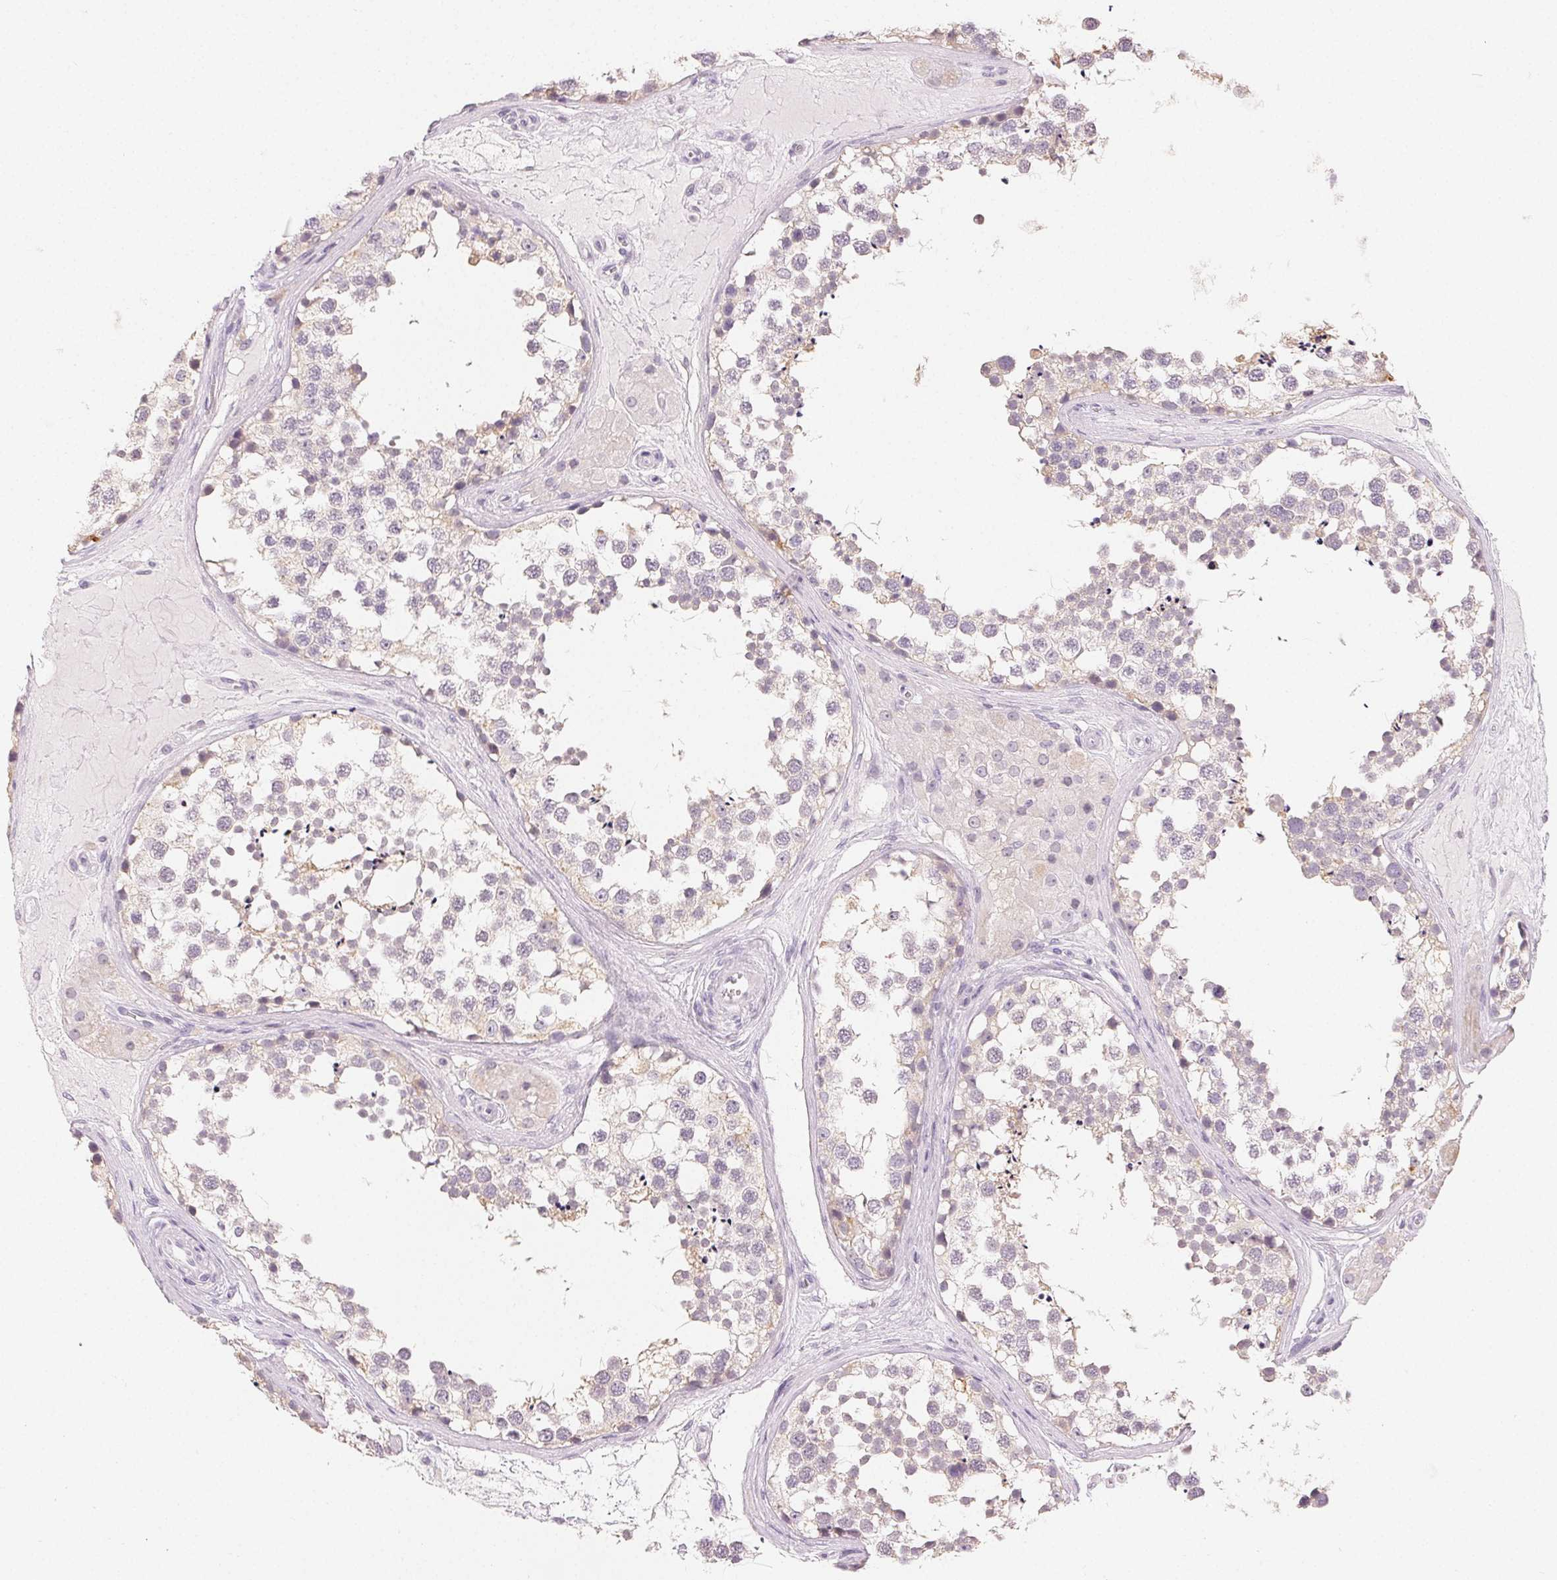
{"staining": {"intensity": "weak", "quantity": "<25%", "location": "cytoplasmic/membranous"}, "tissue": "testis", "cell_type": "Cells in seminiferous ducts", "image_type": "normal", "snomed": [{"axis": "morphology", "description": "Normal tissue, NOS"}, {"axis": "morphology", "description": "Seminoma, NOS"}, {"axis": "topography", "description": "Testis"}], "caption": "Immunohistochemical staining of benign testis demonstrates no significant staining in cells in seminiferous ducts.", "gene": "SFTPD", "patient": {"sex": "male", "age": 65}}